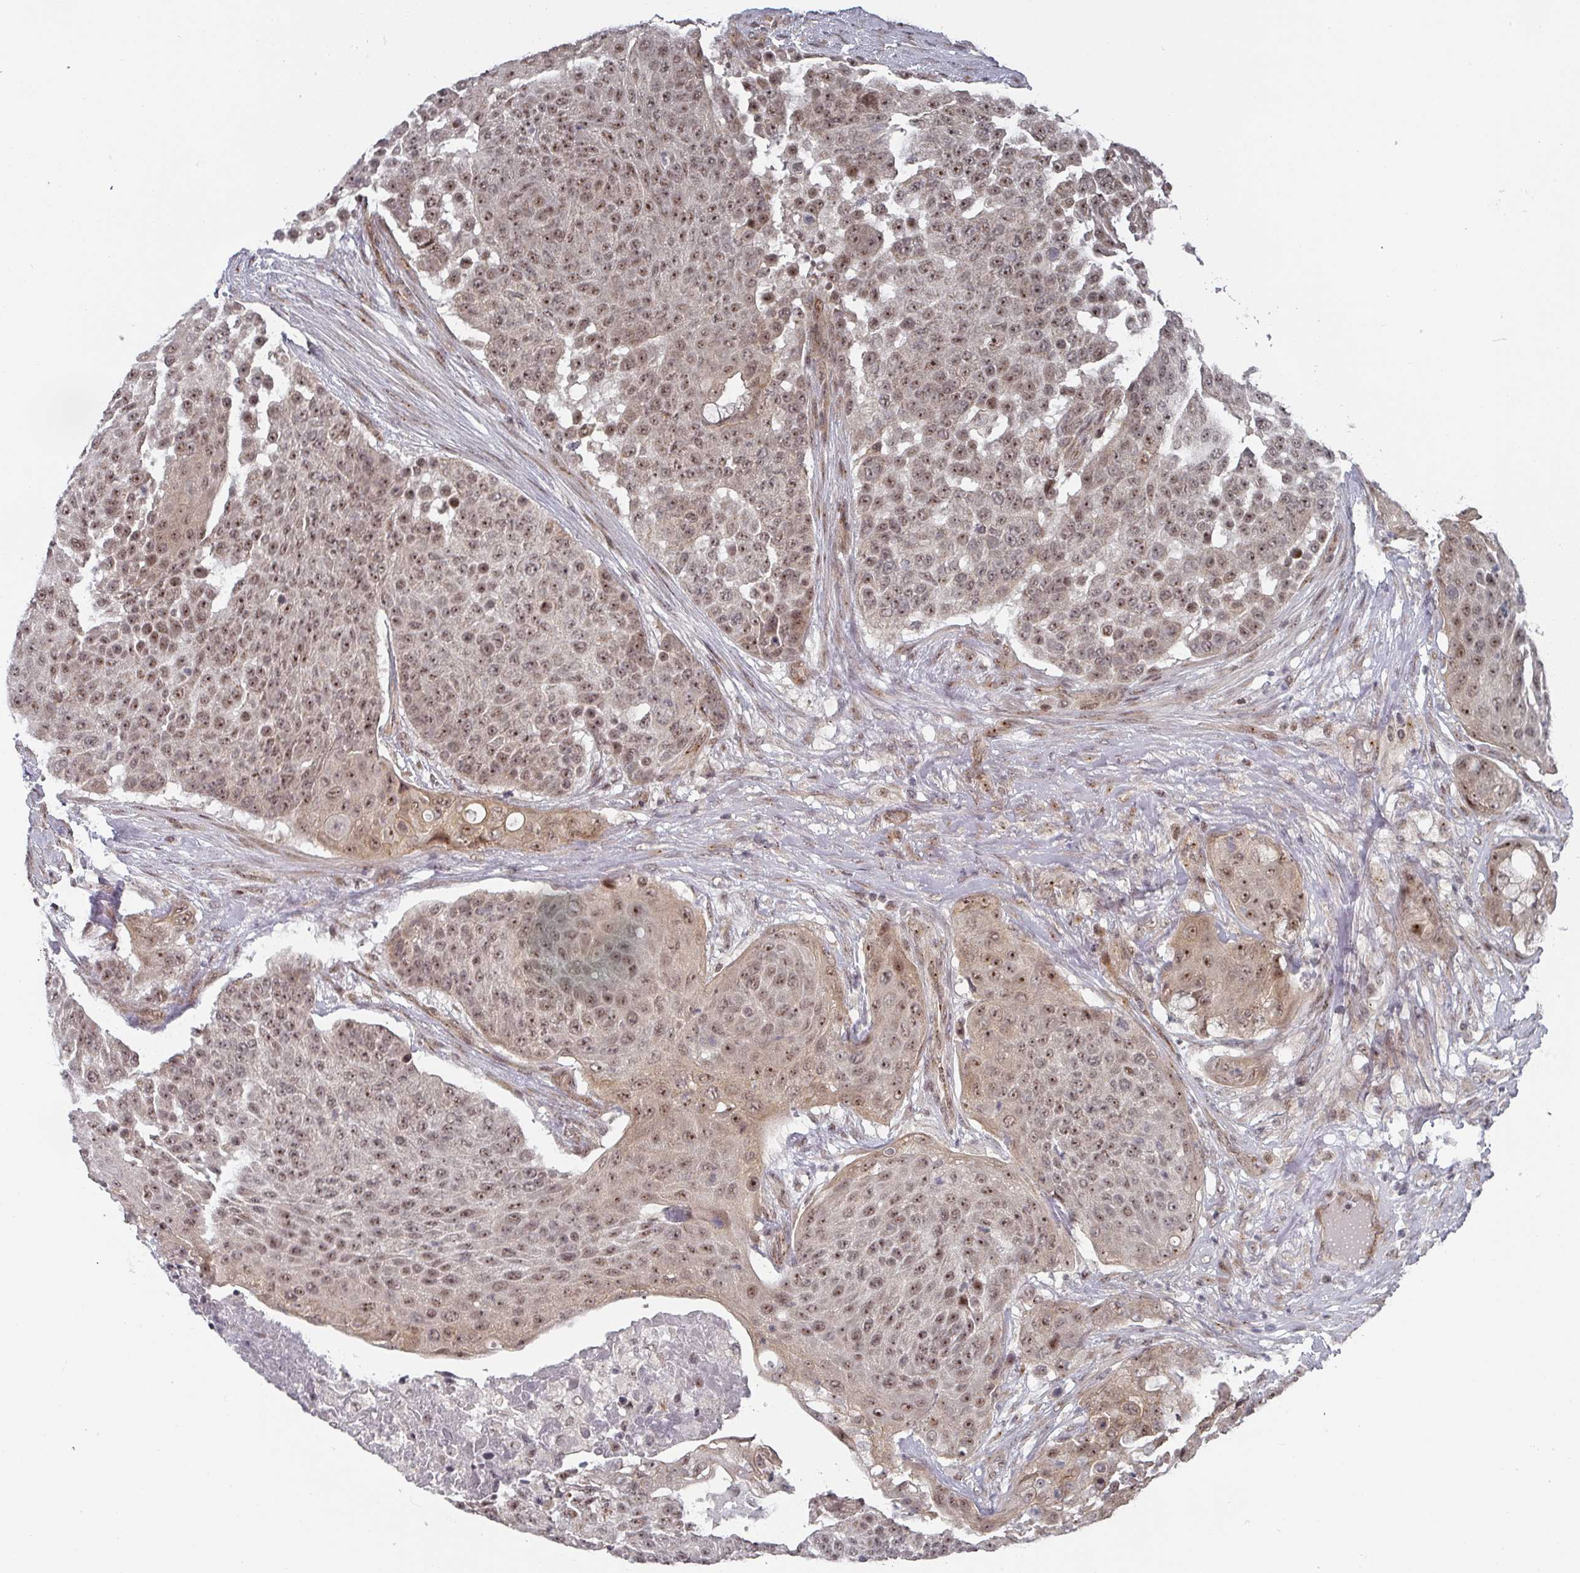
{"staining": {"intensity": "moderate", "quantity": ">75%", "location": "nuclear"}, "tissue": "urothelial cancer", "cell_type": "Tumor cells", "image_type": "cancer", "snomed": [{"axis": "morphology", "description": "Urothelial carcinoma, High grade"}, {"axis": "topography", "description": "Urinary bladder"}], "caption": "Approximately >75% of tumor cells in human urothelial cancer exhibit moderate nuclear protein positivity as visualized by brown immunohistochemical staining.", "gene": "KIF1C", "patient": {"sex": "female", "age": 63}}